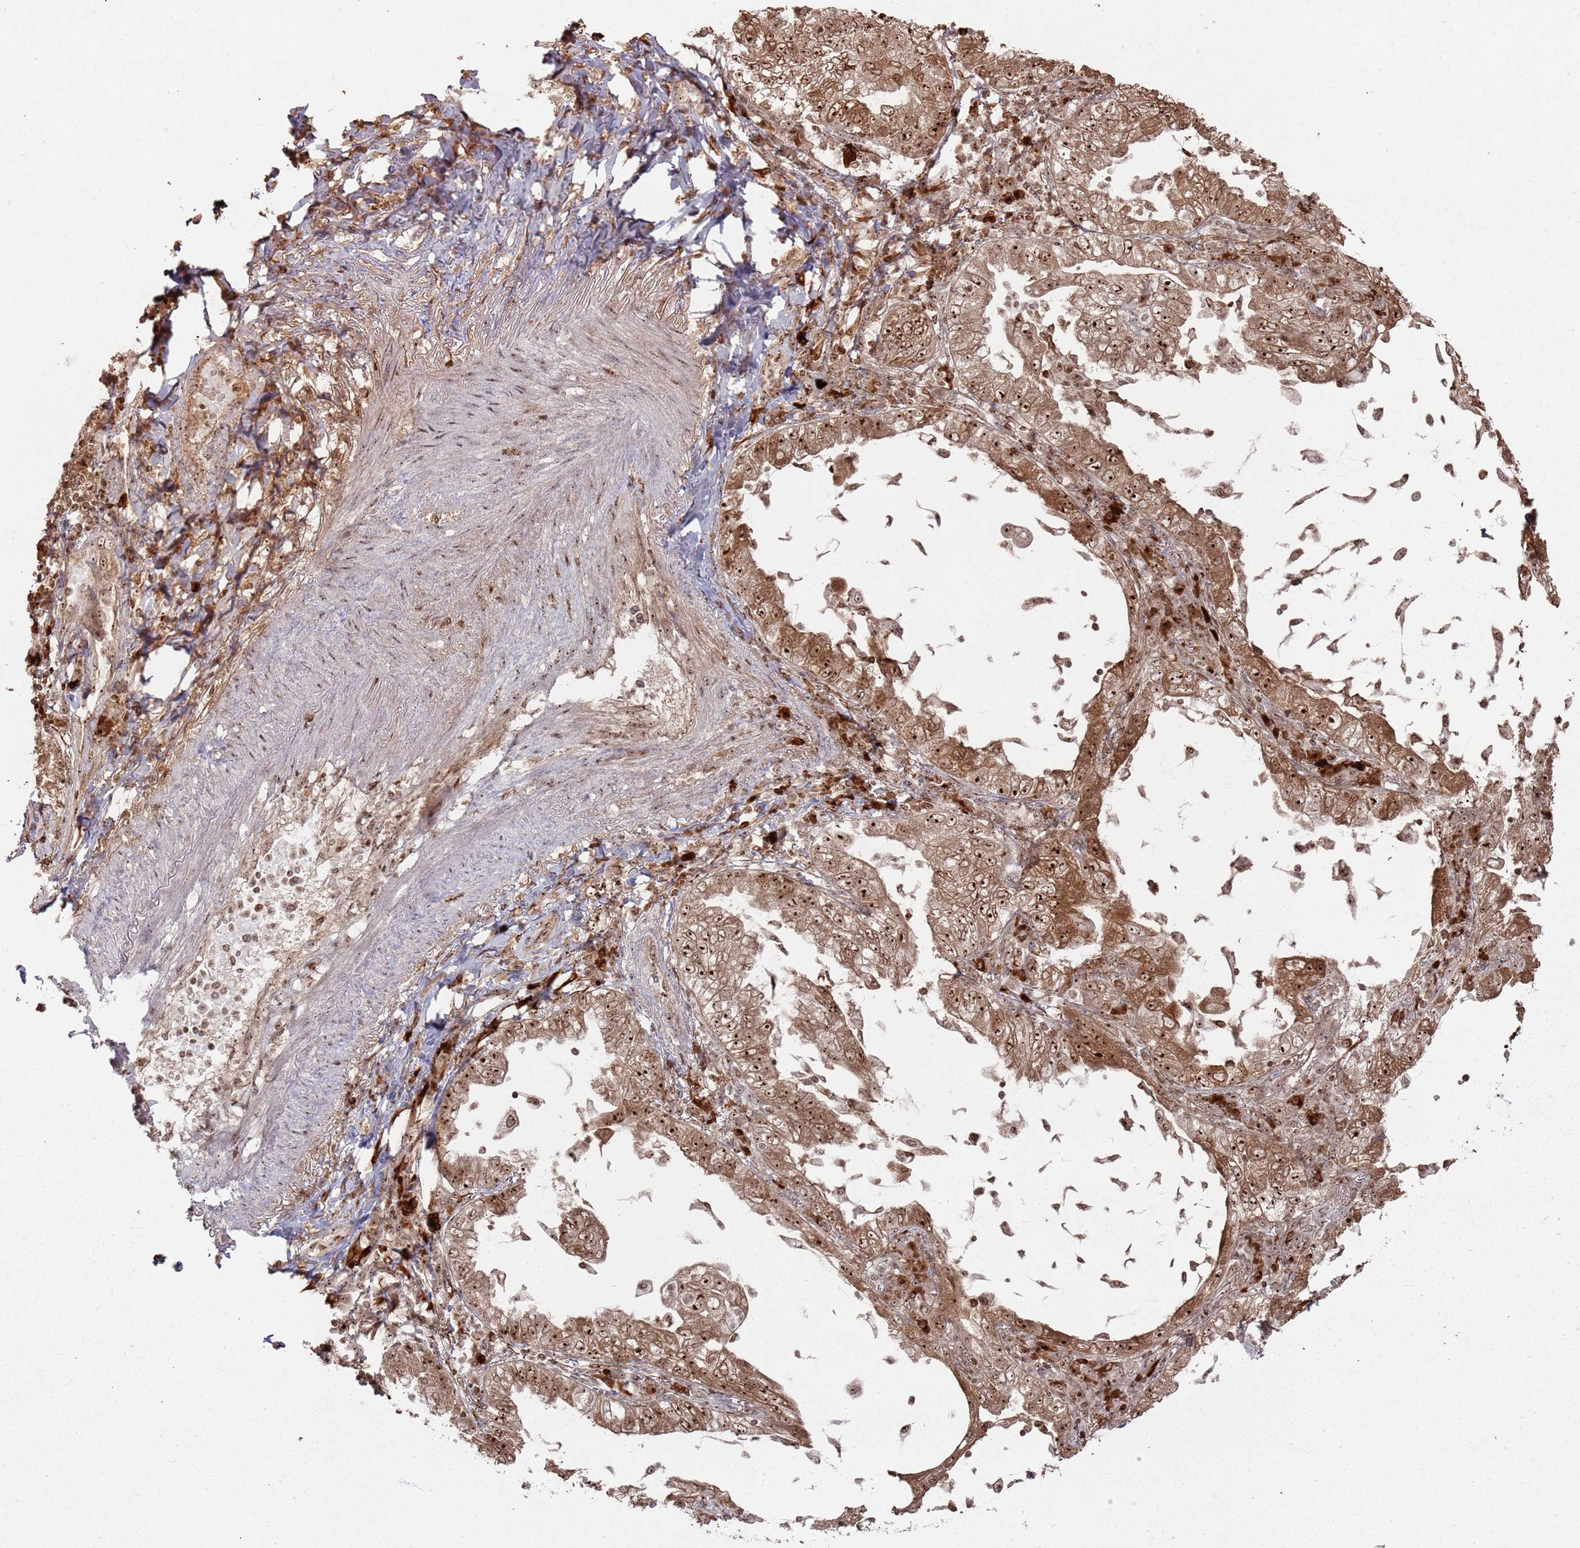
{"staining": {"intensity": "strong", "quantity": ">75%", "location": "cytoplasmic/membranous,nuclear"}, "tissue": "lung cancer", "cell_type": "Tumor cells", "image_type": "cancer", "snomed": [{"axis": "morphology", "description": "Adenocarcinoma, NOS"}, {"axis": "topography", "description": "Lung"}], "caption": "This is a micrograph of immunohistochemistry (IHC) staining of lung cancer (adenocarcinoma), which shows strong positivity in the cytoplasmic/membranous and nuclear of tumor cells.", "gene": "UTP11", "patient": {"sex": "female", "age": 73}}